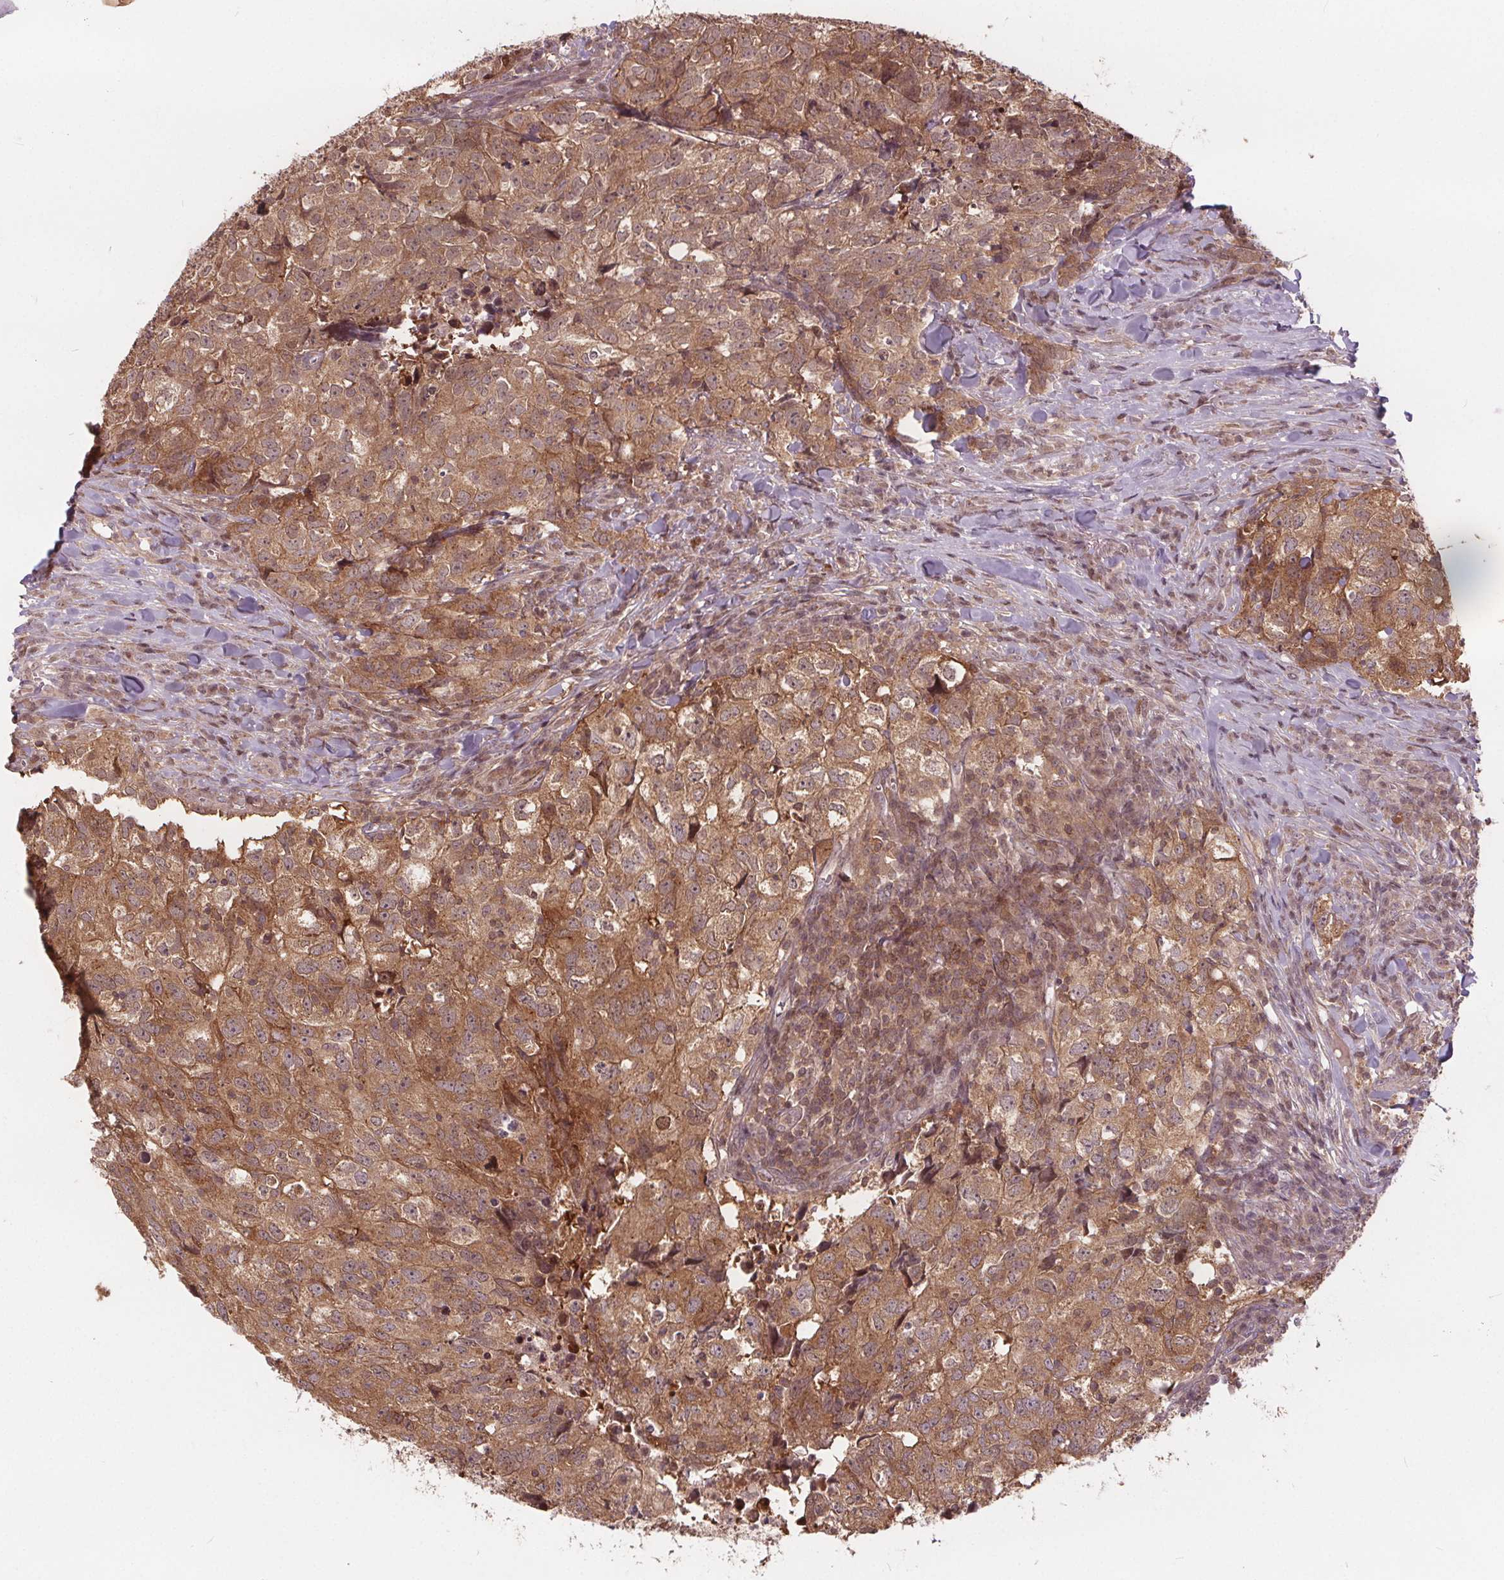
{"staining": {"intensity": "moderate", "quantity": ">75%", "location": "cytoplasmic/membranous"}, "tissue": "breast cancer", "cell_type": "Tumor cells", "image_type": "cancer", "snomed": [{"axis": "morphology", "description": "Duct carcinoma"}, {"axis": "topography", "description": "Breast"}], "caption": "Human invasive ductal carcinoma (breast) stained with a protein marker demonstrates moderate staining in tumor cells.", "gene": "HIF1AN", "patient": {"sex": "female", "age": 30}}